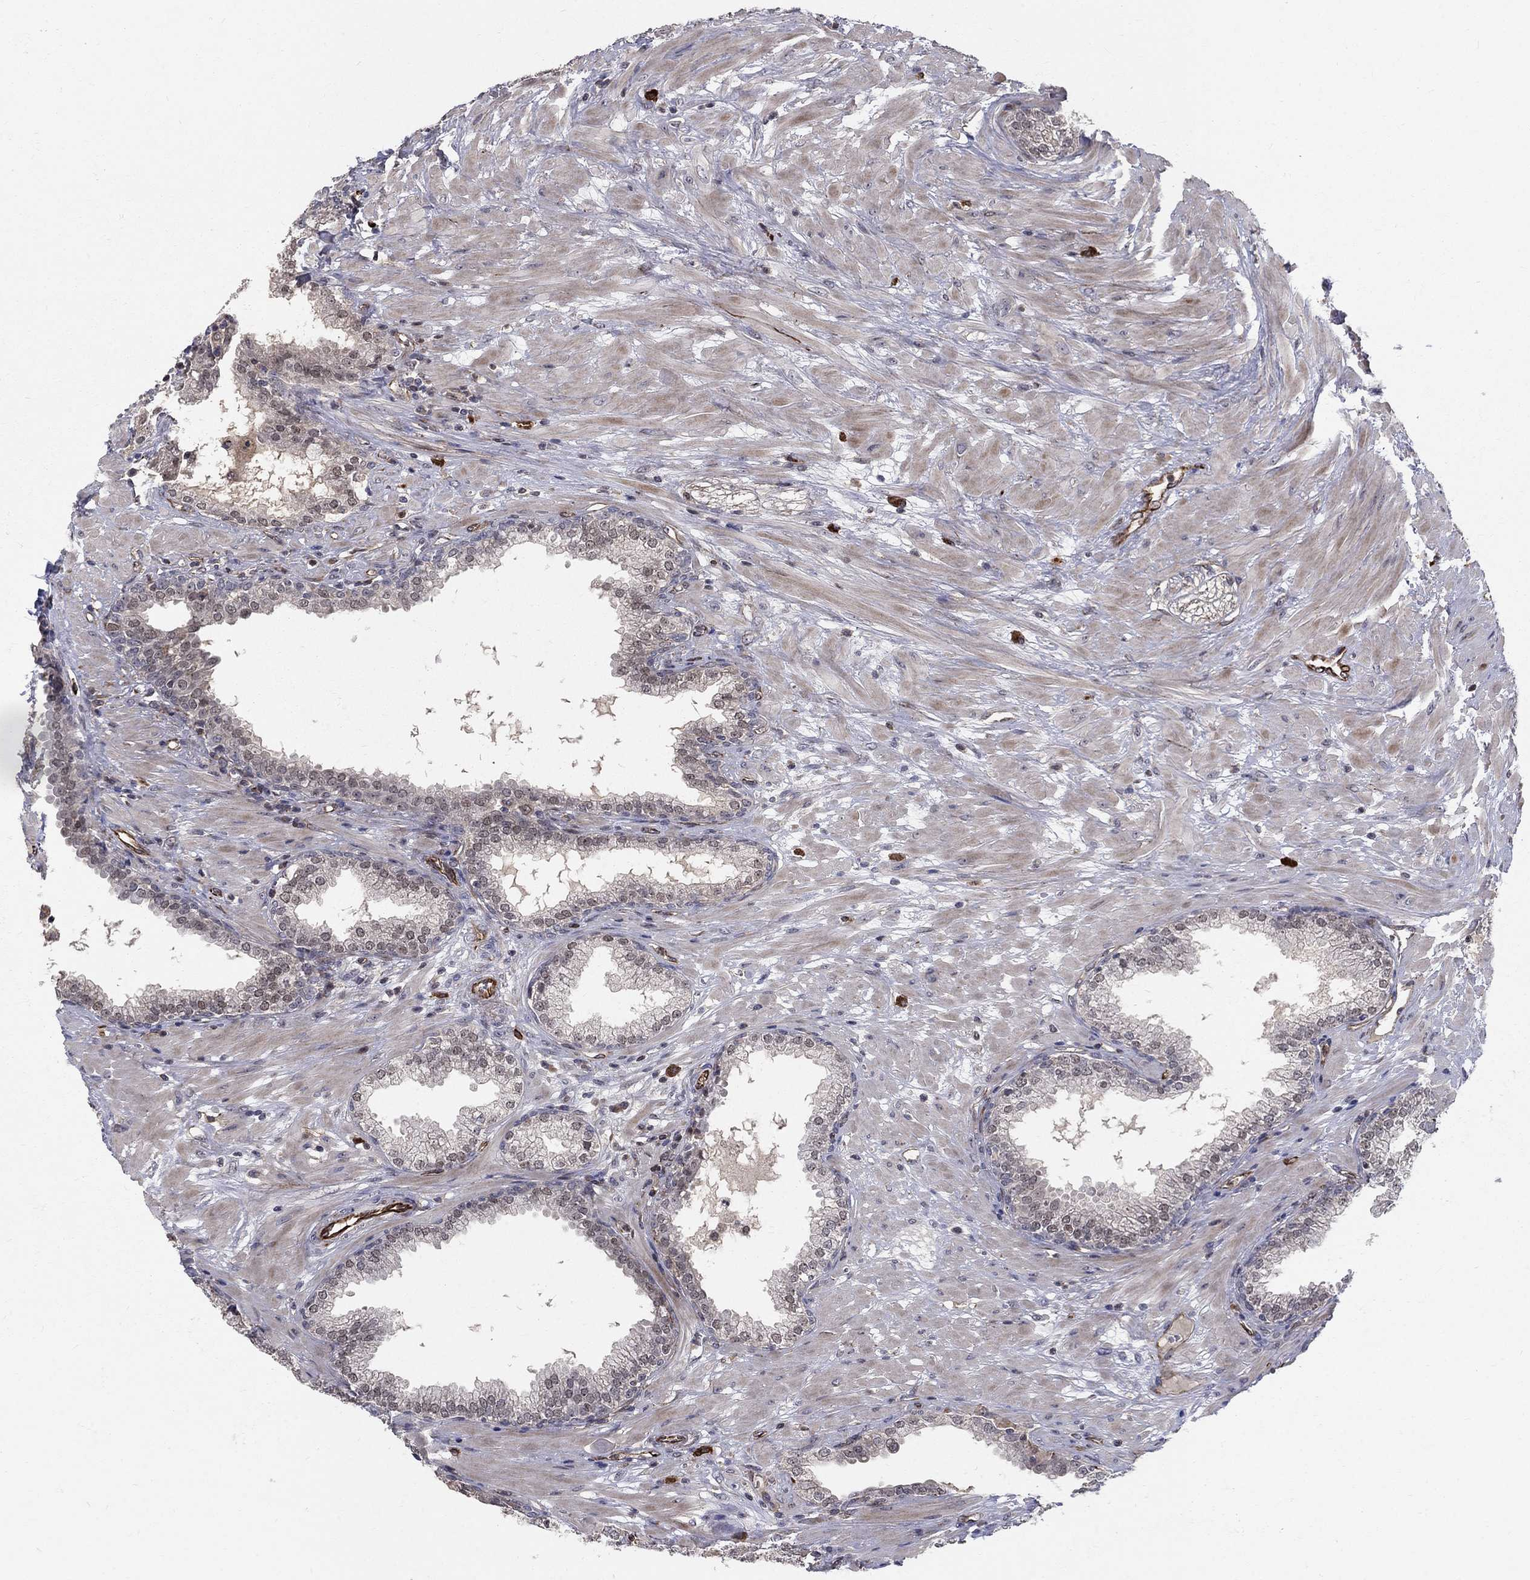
{"staining": {"intensity": "negative", "quantity": "none", "location": "none"}, "tissue": "prostate", "cell_type": "Glandular cells", "image_type": "normal", "snomed": [{"axis": "morphology", "description": "Normal tissue, NOS"}, {"axis": "topography", "description": "Prostate"}], "caption": "Image shows no significant protein staining in glandular cells of unremarkable prostate. (Brightfield microscopy of DAB (3,3'-diaminobenzidine) immunohistochemistry (IHC) at high magnification).", "gene": "MSRA", "patient": {"sex": "male", "age": 64}}